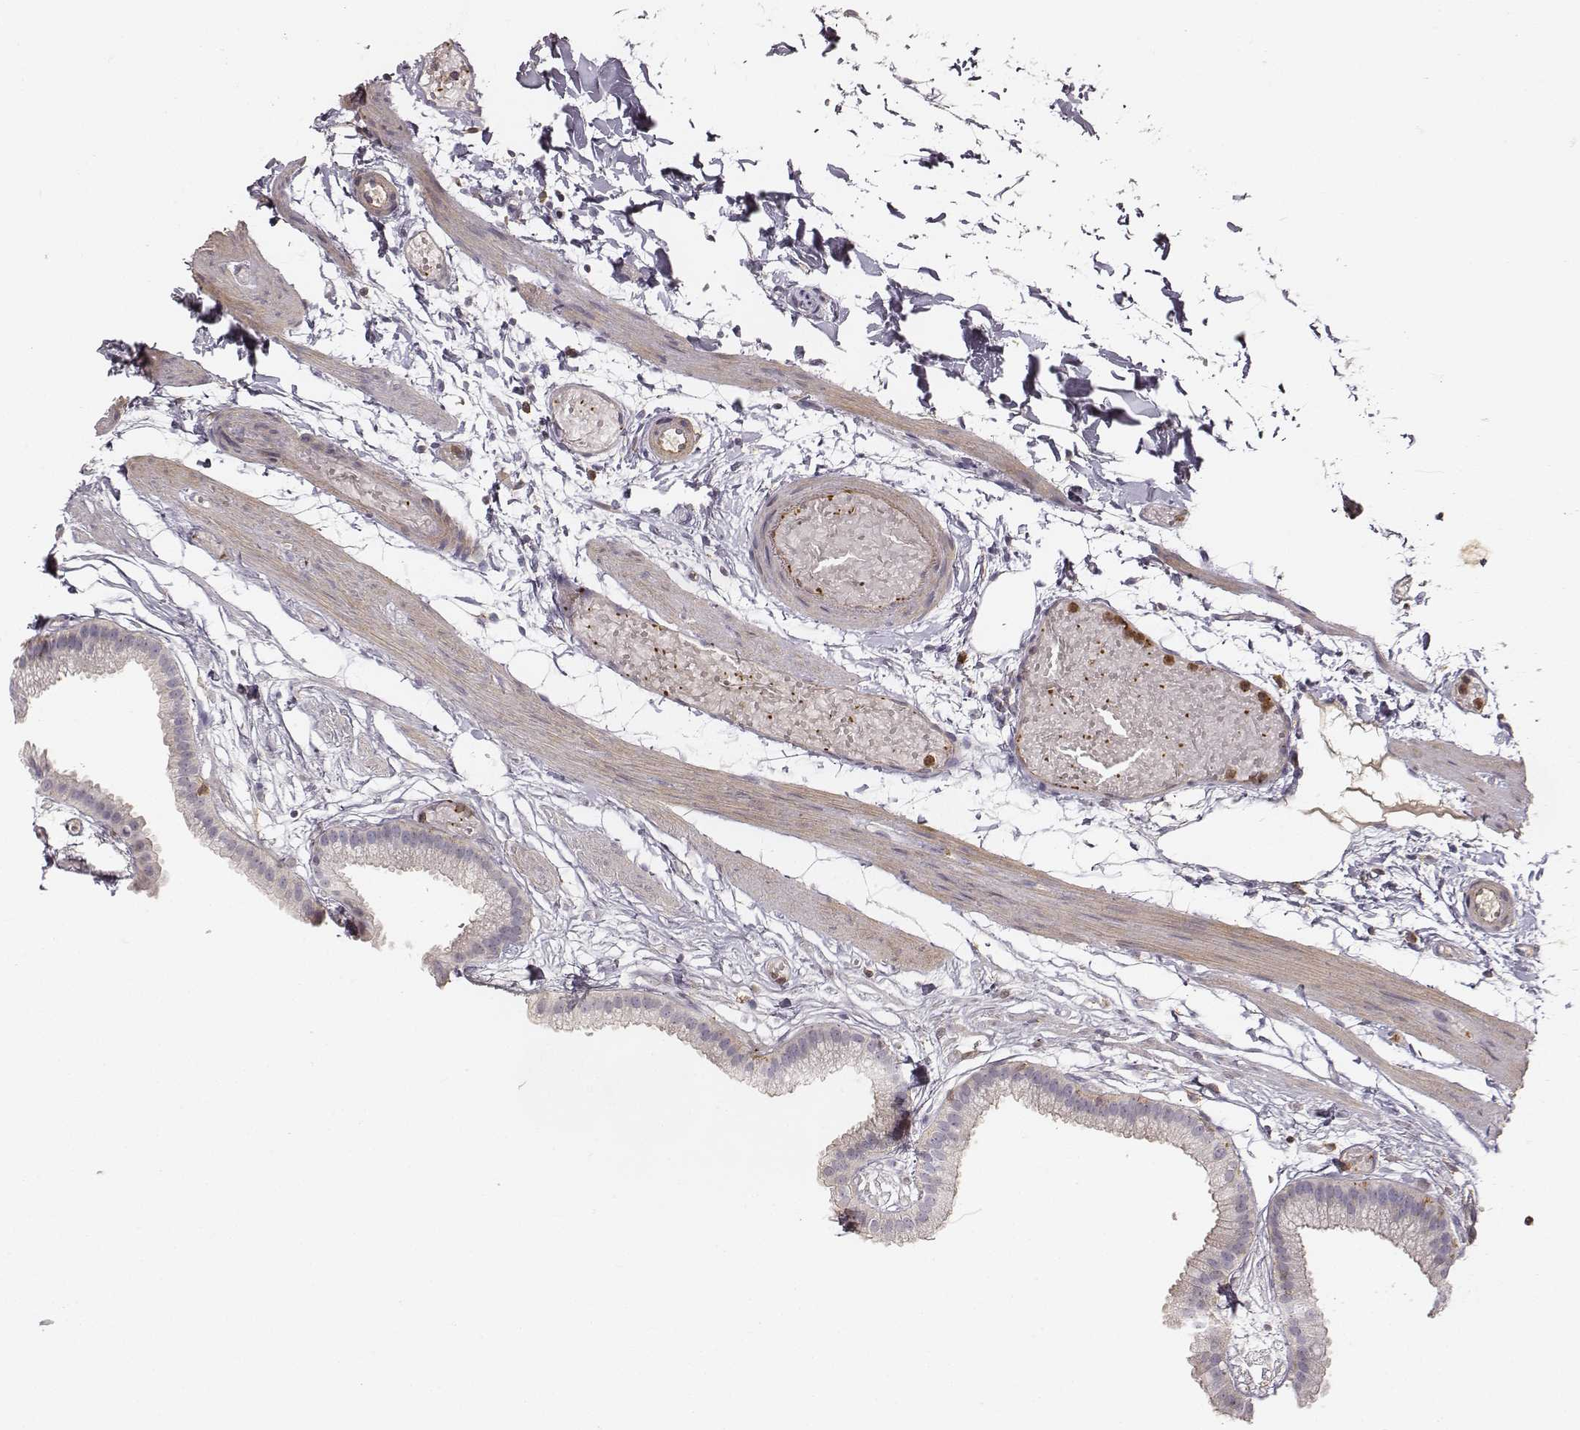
{"staining": {"intensity": "negative", "quantity": "none", "location": "none"}, "tissue": "gallbladder", "cell_type": "Glandular cells", "image_type": "normal", "snomed": [{"axis": "morphology", "description": "Normal tissue, NOS"}, {"axis": "topography", "description": "Gallbladder"}], "caption": "DAB immunohistochemical staining of benign human gallbladder displays no significant expression in glandular cells. The staining is performed using DAB brown chromogen with nuclei counter-stained in using hematoxylin.", "gene": "ZYX", "patient": {"sex": "female", "age": 45}}